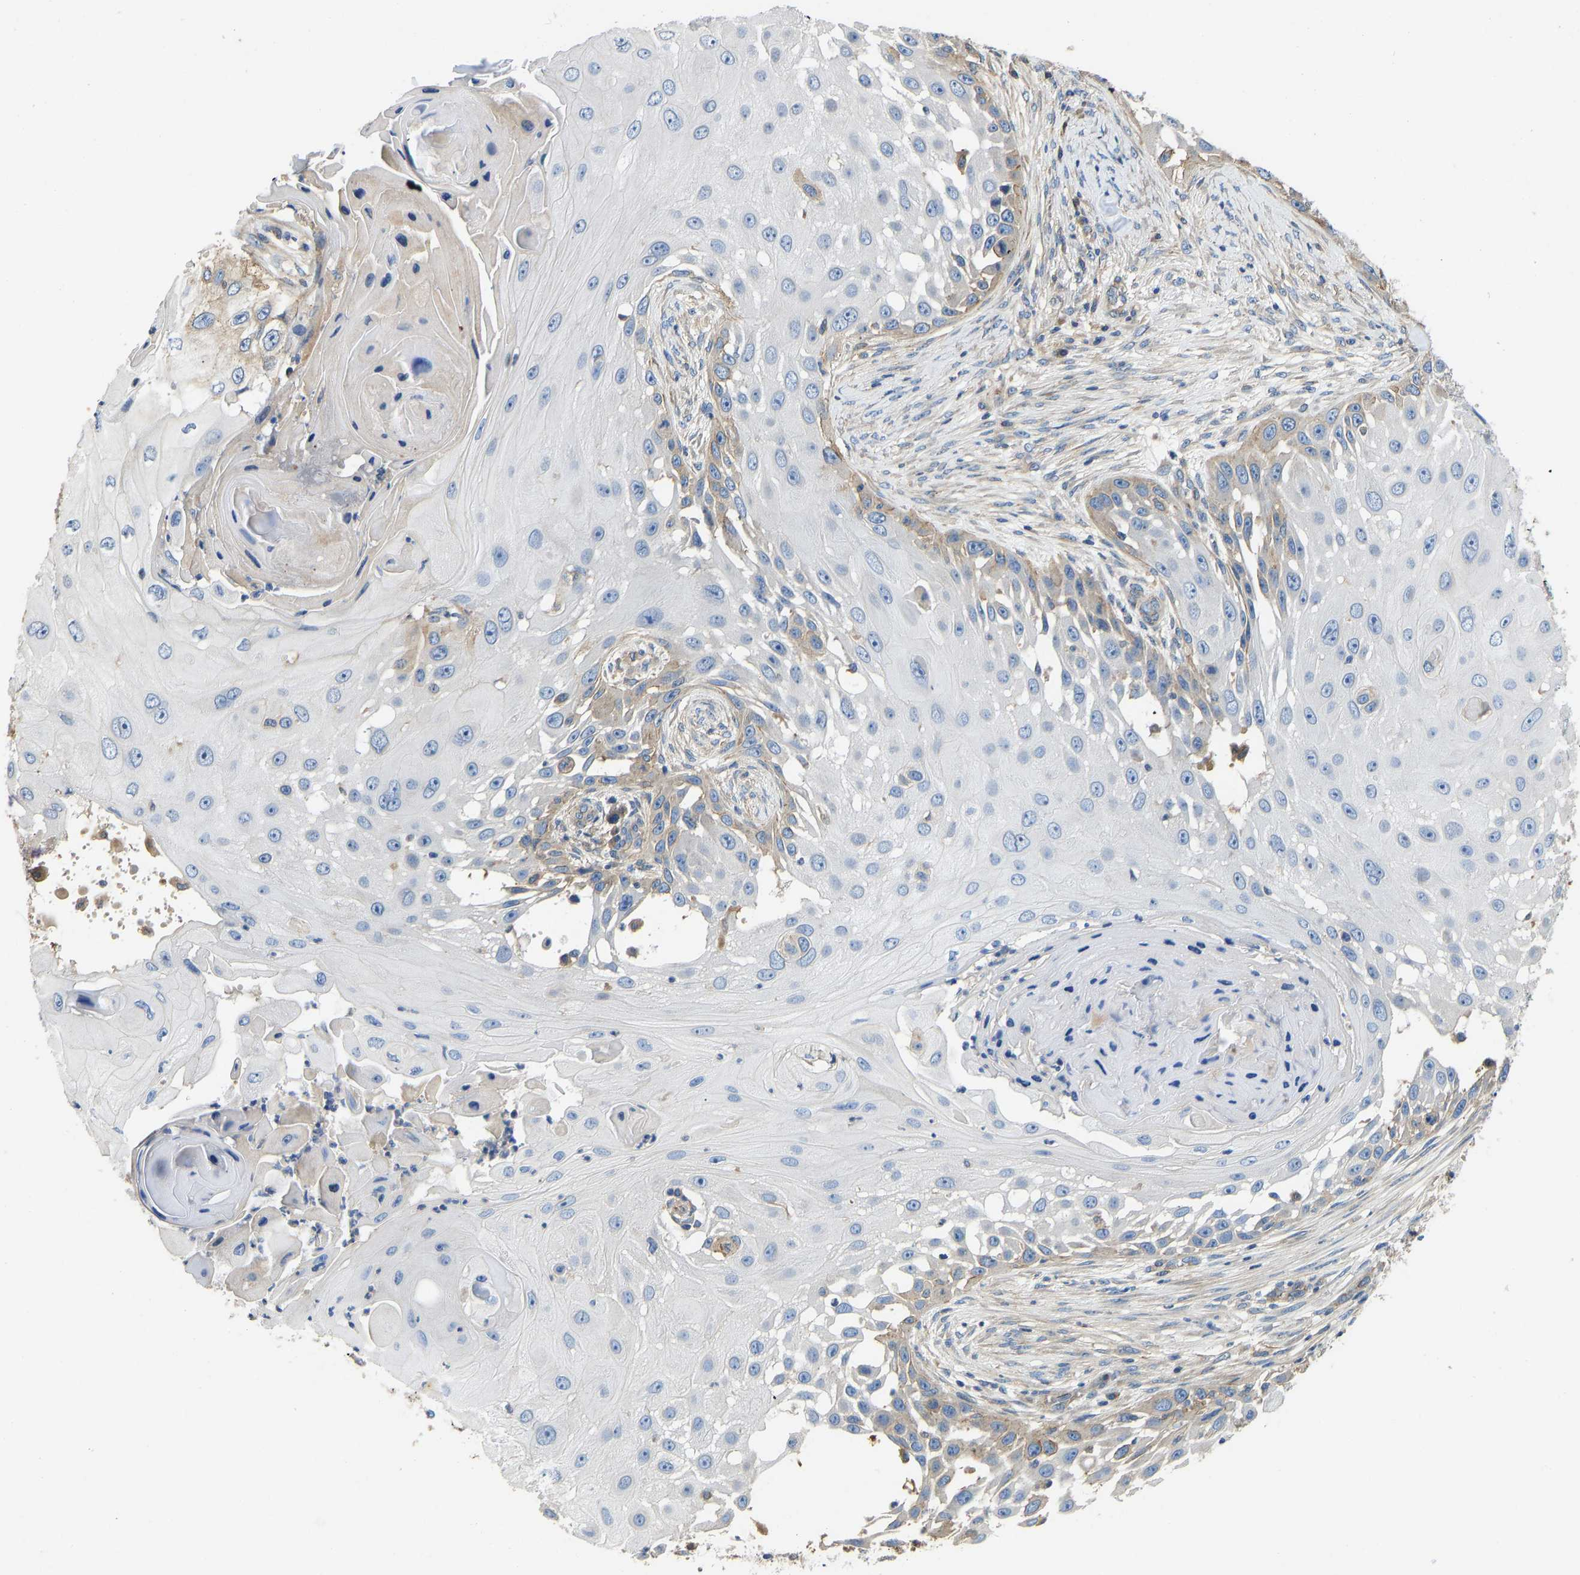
{"staining": {"intensity": "moderate", "quantity": "<25%", "location": "cytoplasmic/membranous"}, "tissue": "skin cancer", "cell_type": "Tumor cells", "image_type": "cancer", "snomed": [{"axis": "morphology", "description": "Squamous cell carcinoma, NOS"}, {"axis": "topography", "description": "Skin"}], "caption": "Approximately <25% of tumor cells in skin cancer exhibit moderate cytoplasmic/membranous protein staining as visualized by brown immunohistochemical staining.", "gene": "ELMO2", "patient": {"sex": "female", "age": 44}}